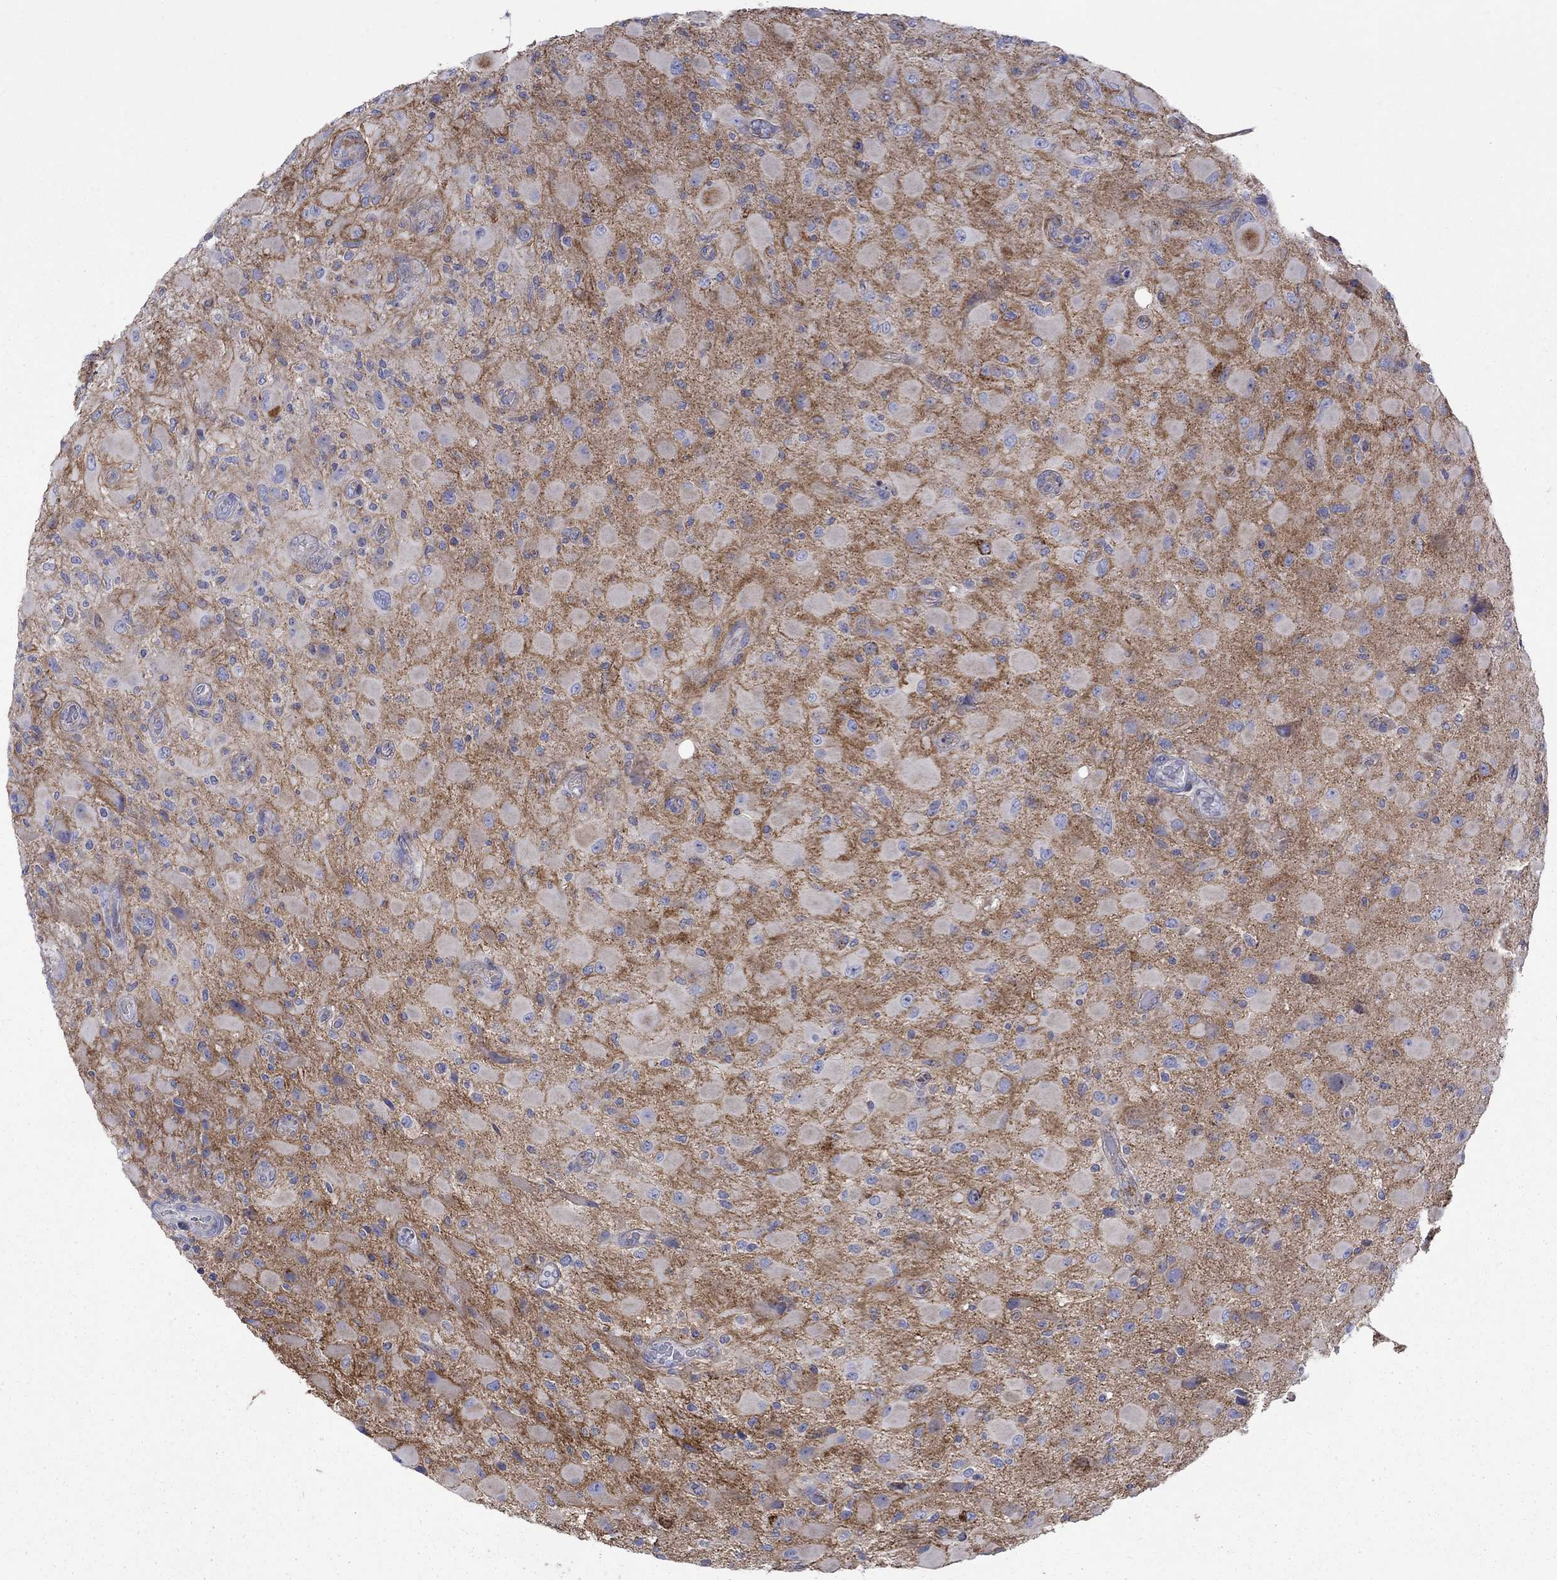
{"staining": {"intensity": "negative", "quantity": "none", "location": "none"}, "tissue": "glioma", "cell_type": "Tumor cells", "image_type": "cancer", "snomed": [{"axis": "morphology", "description": "Glioma, malignant, High grade"}, {"axis": "topography", "description": "Cerebral cortex"}], "caption": "Immunohistochemical staining of human high-grade glioma (malignant) demonstrates no significant staining in tumor cells. Nuclei are stained in blue.", "gene": "CISD1", "patient": {"sex": "male", "age": 35}}